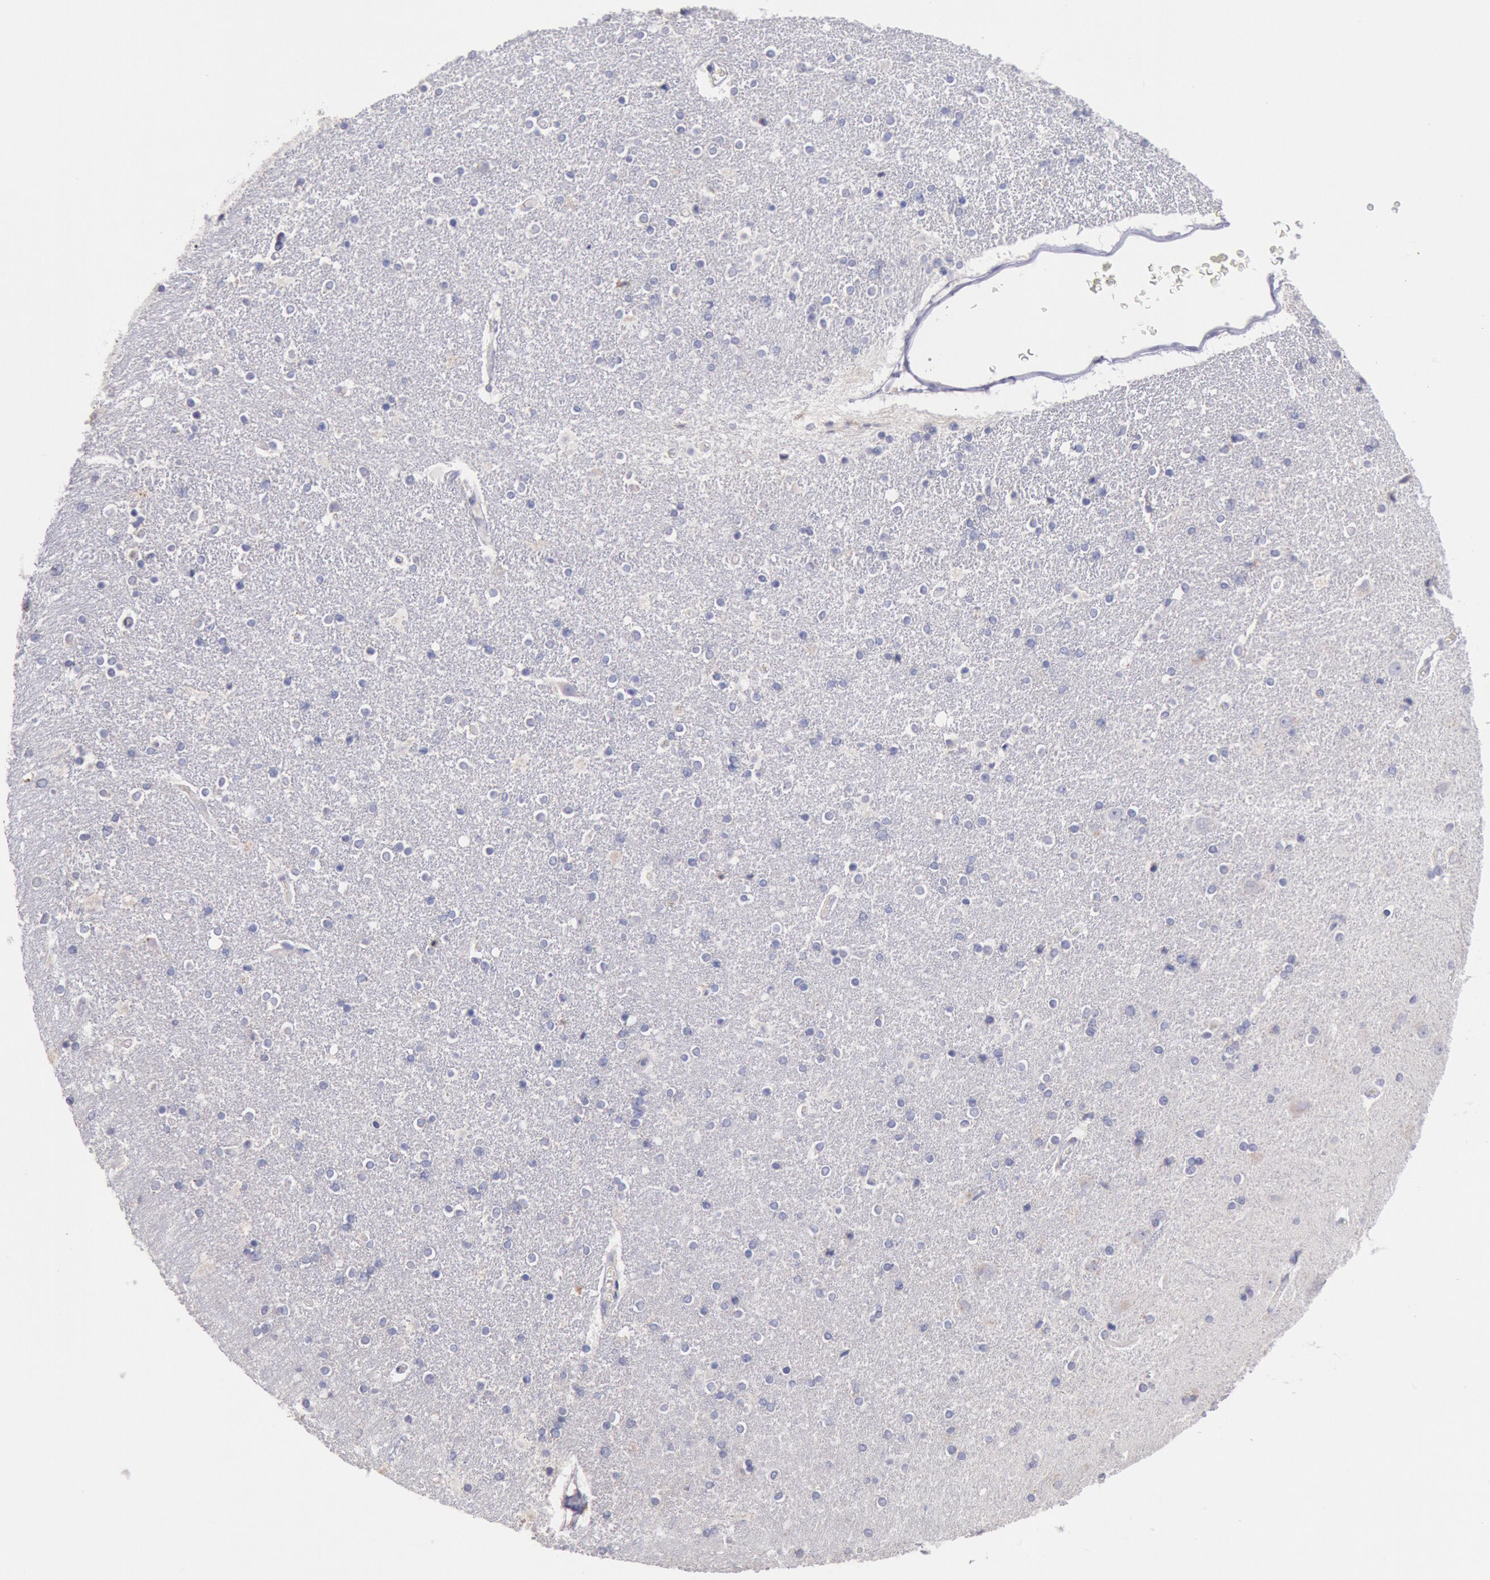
{"staining": {"intensity": "weak", "quantity": "<25%", "location": "cytoplasmic/membranous"}, "tissue": "caudate", "cell_type": "Glial cells", "image_type": "normal", "snomed": [{"axis": "morphology", "description": "Normal tissue, NOS"}, {"axis": "topography", "description": "Lateral ventricle wall"}], "caption": "IHC histopathology image of benign caudate: caudate stained with DAB (3,3'-diaminobenzidine) shows no significant protein staining in glial cells.", "gene": "GAL3ST1", "patient": {"sex": "female", "age": 54}}